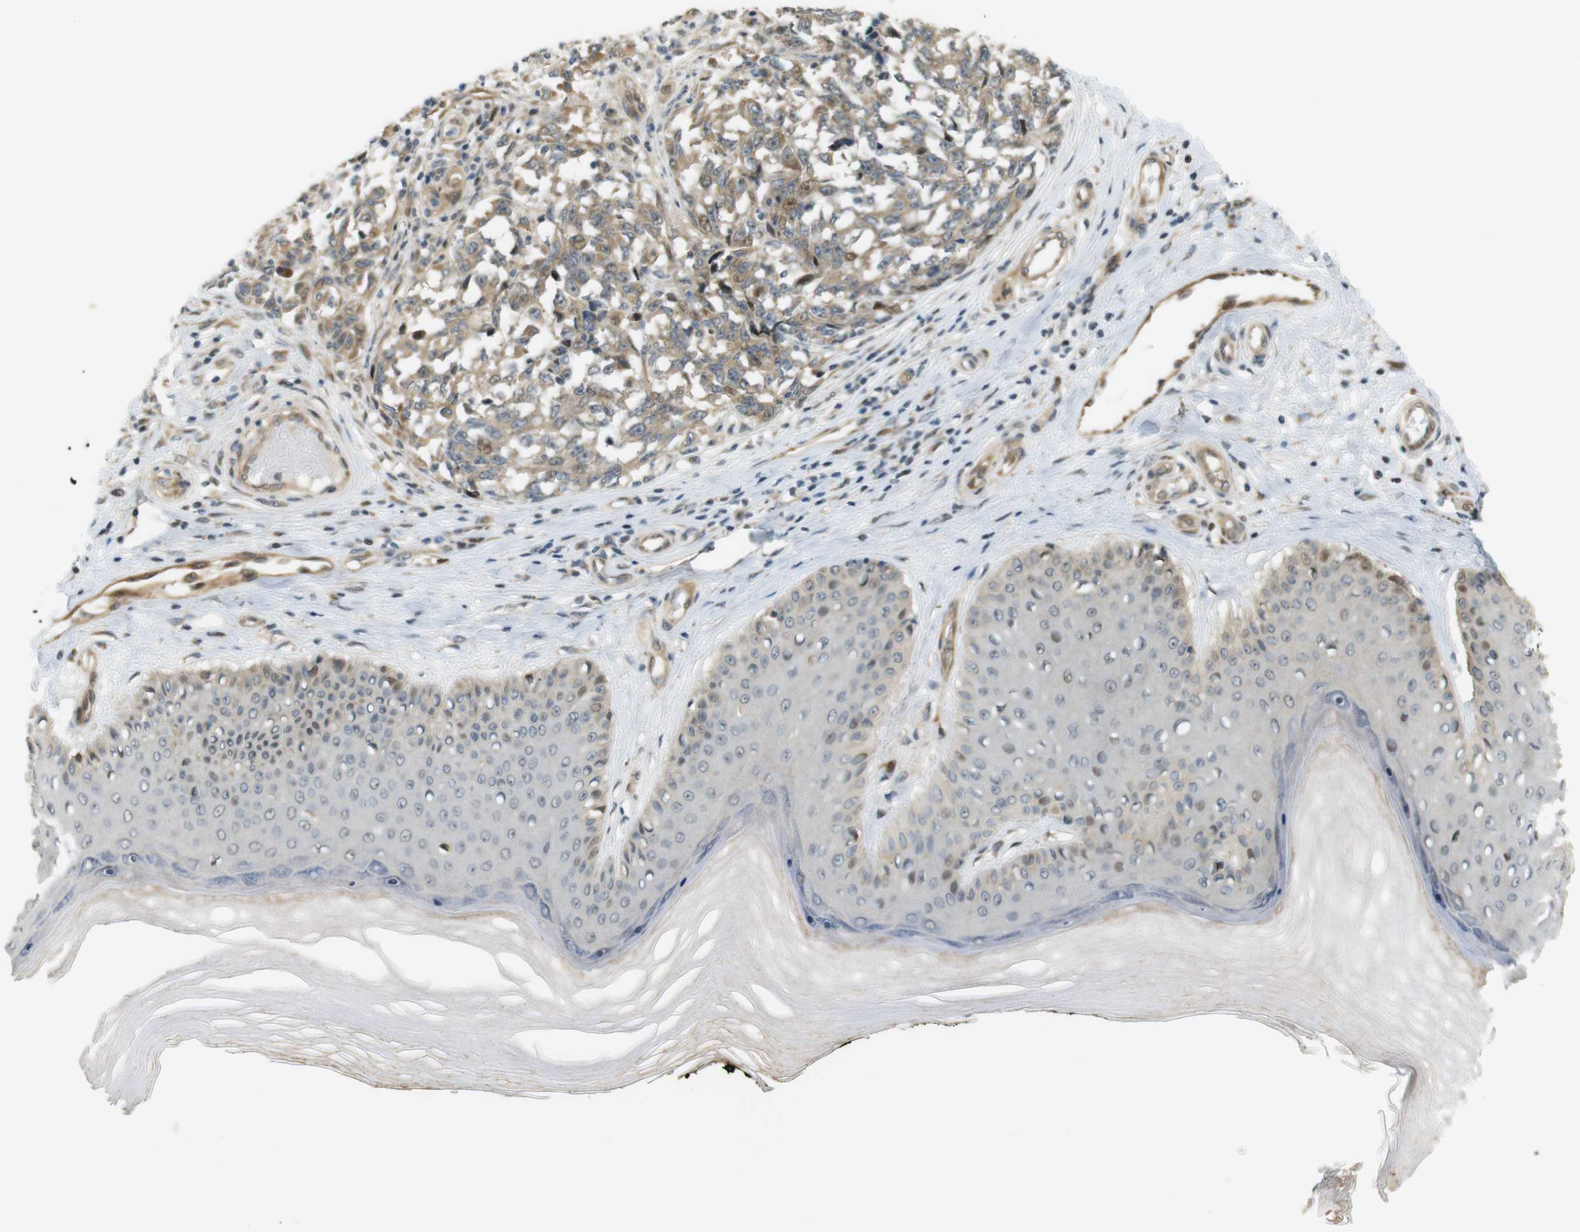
{"staining": {"intensity": "weak", "quantity": "25%-75%", "location": "cytoplasmic/membranous"}, "tissue": "melanoma", "cell_type": "Tumor cells", "image_type": "cancer", "snomed": [{"axis": "morphology", "description": "Malignant melanoma, NOS"}, {"axis": "topography", "description": "Skin"}], "caption": "A brown stain labels weak cytoplasmic/membranous expression of a protein in human malignant melanoma tumor cells.", "gene": "TSPAN9", "patient": {"sex": "female", "age": 64}}